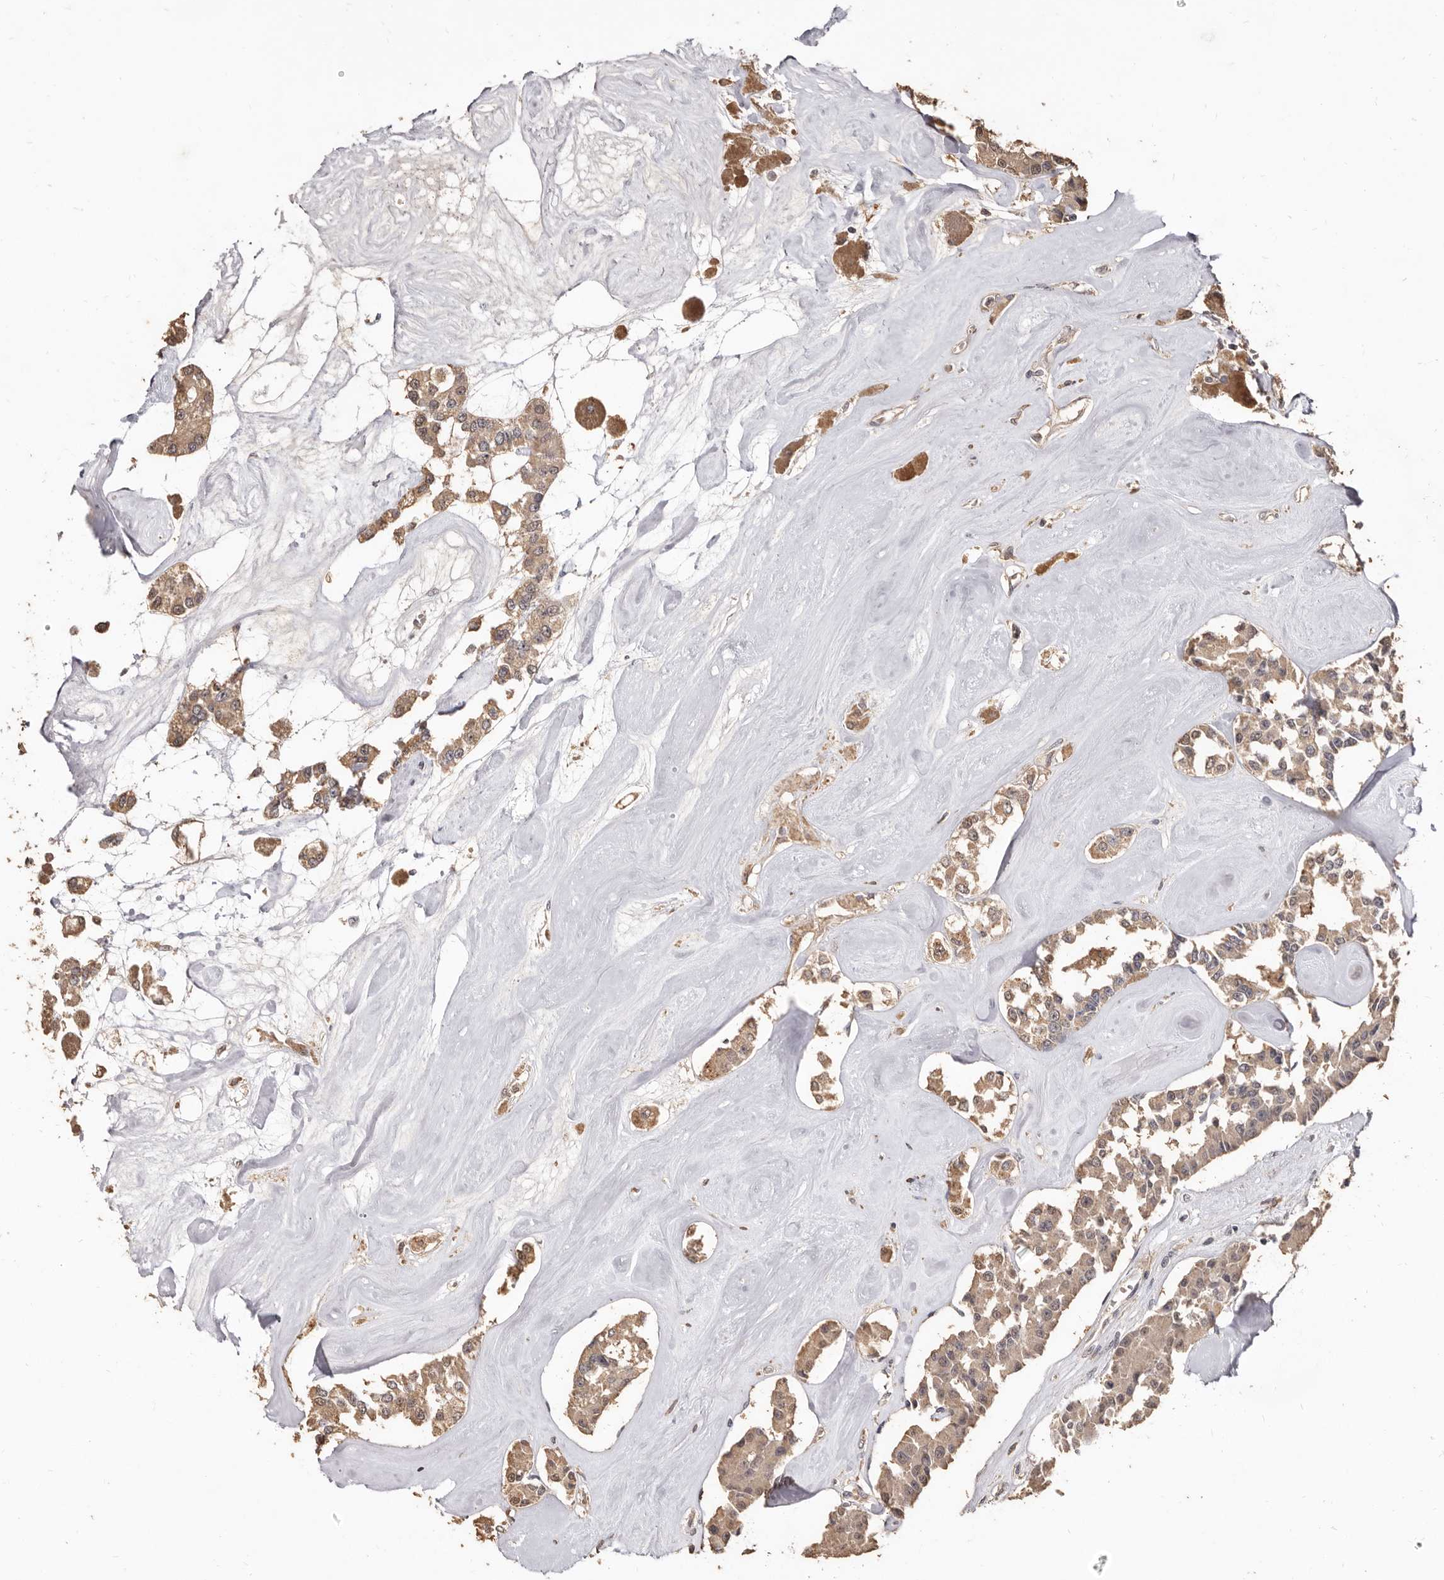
{"staining": {"intensity": "moderate", "quantity": ">75%", "location": "cytoplasmic/membranous"}, "tissue": "carcinoid", "cell_type": "Tumor cells", "image_type": "cancer", "snomed": [{"axis": "morphology", "description": "Carcinoid, malignant, NOS"}, {"axis": "topography", "description": "Pancreas"}], "caption": "Tumor cells display medium levels of moderate cytoplasmic/membranous staining in about >75% of cells in carcinoid (malignant).", "gene": "INAVA", "patient": {"sex": "male", "age": 41}}